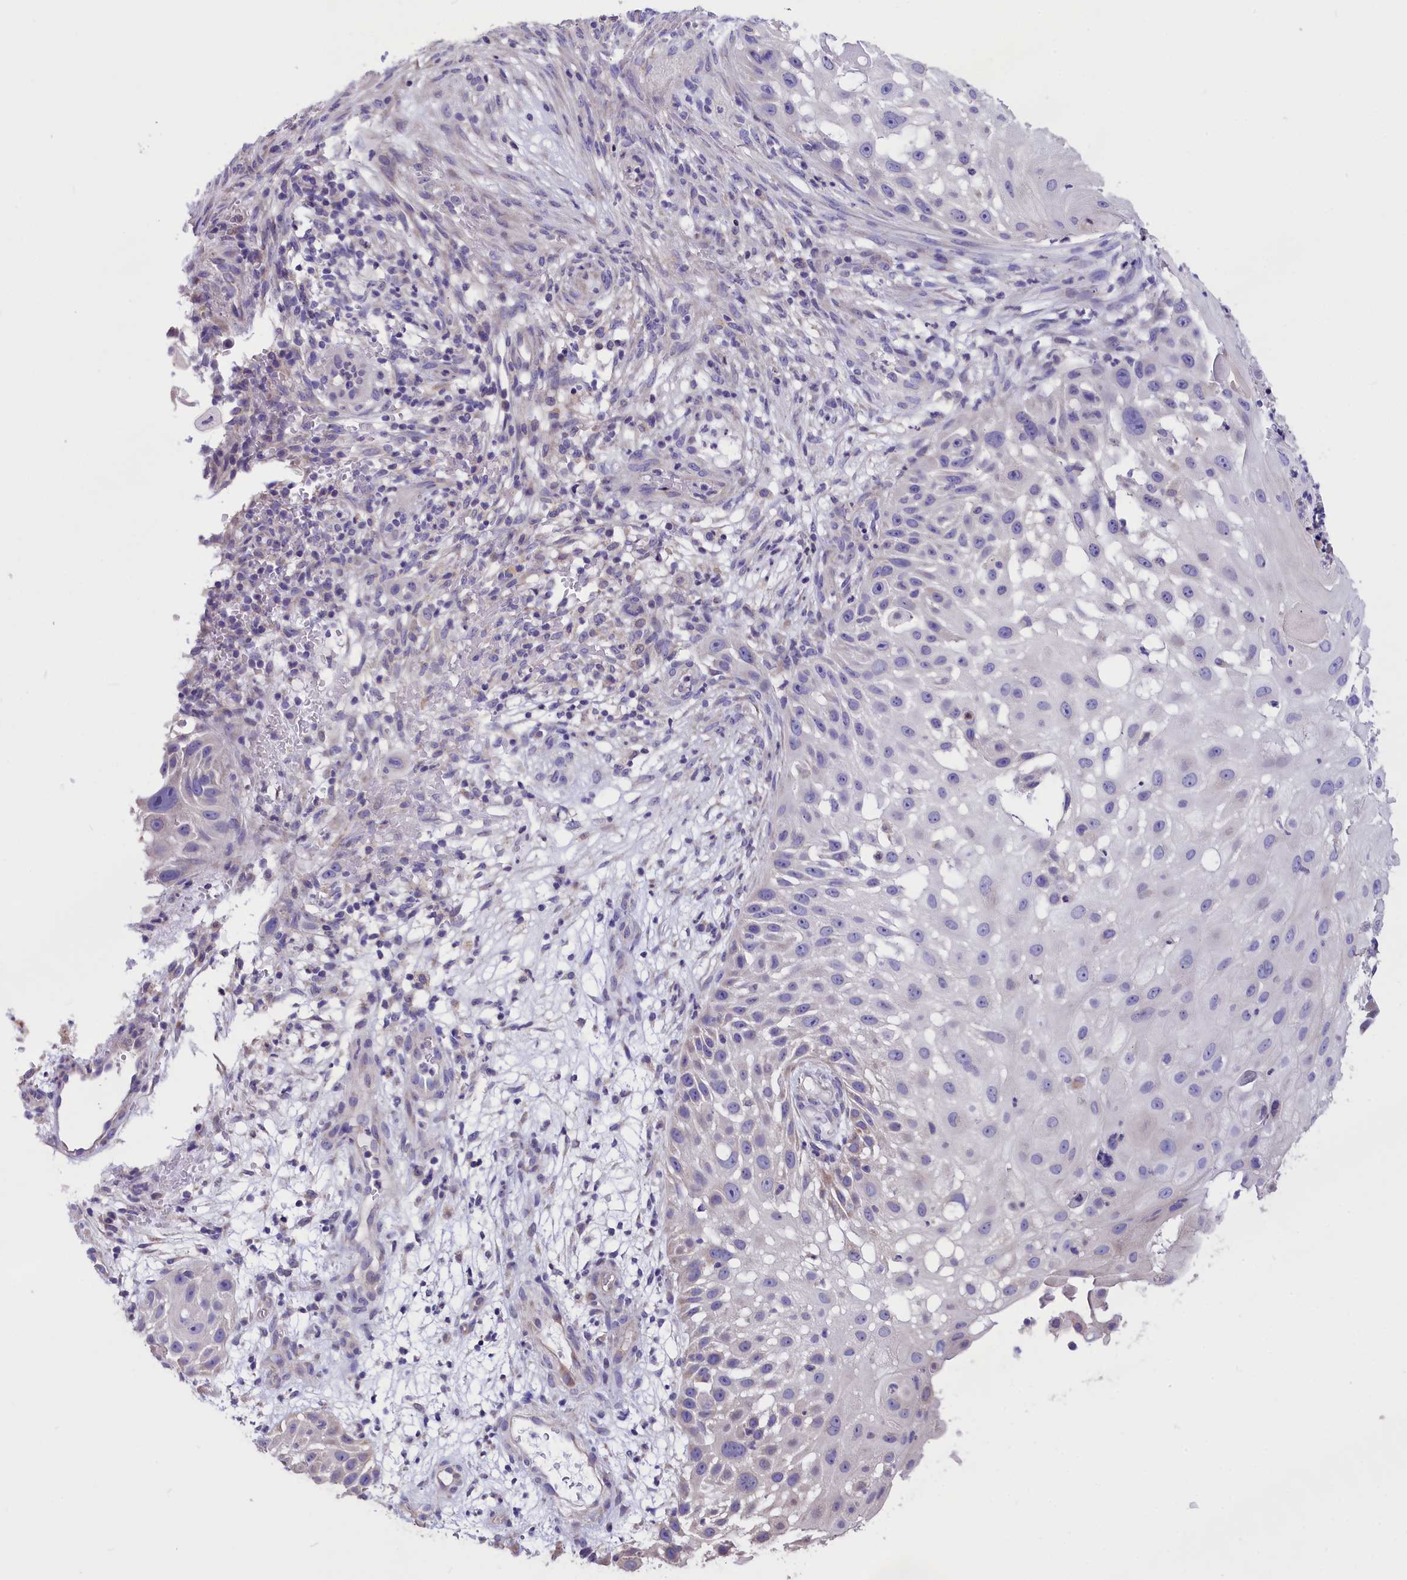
{"staining": {"intensity": "negative", "quantity": "none", "location": "none"}, "tissue": "skin cancer", "cell_type": "Tumor cells", "image_type": "cancer", "snomed": [{"axis": "morphology", "description": "Squamous cell carcinoma, NOS"}, {"axis": "topography", "description": "Skin"}], "caption": "This is a image of immunohistochemistry (IHC) staining of skin cancer, which shows no staining in tumor cells. The staining is performed using DAB brown chromogen with nuclei counter-stained in using hematoxylin.", "gene": "CYP2U1", "patient": {"sex": "female", "age": 44}}